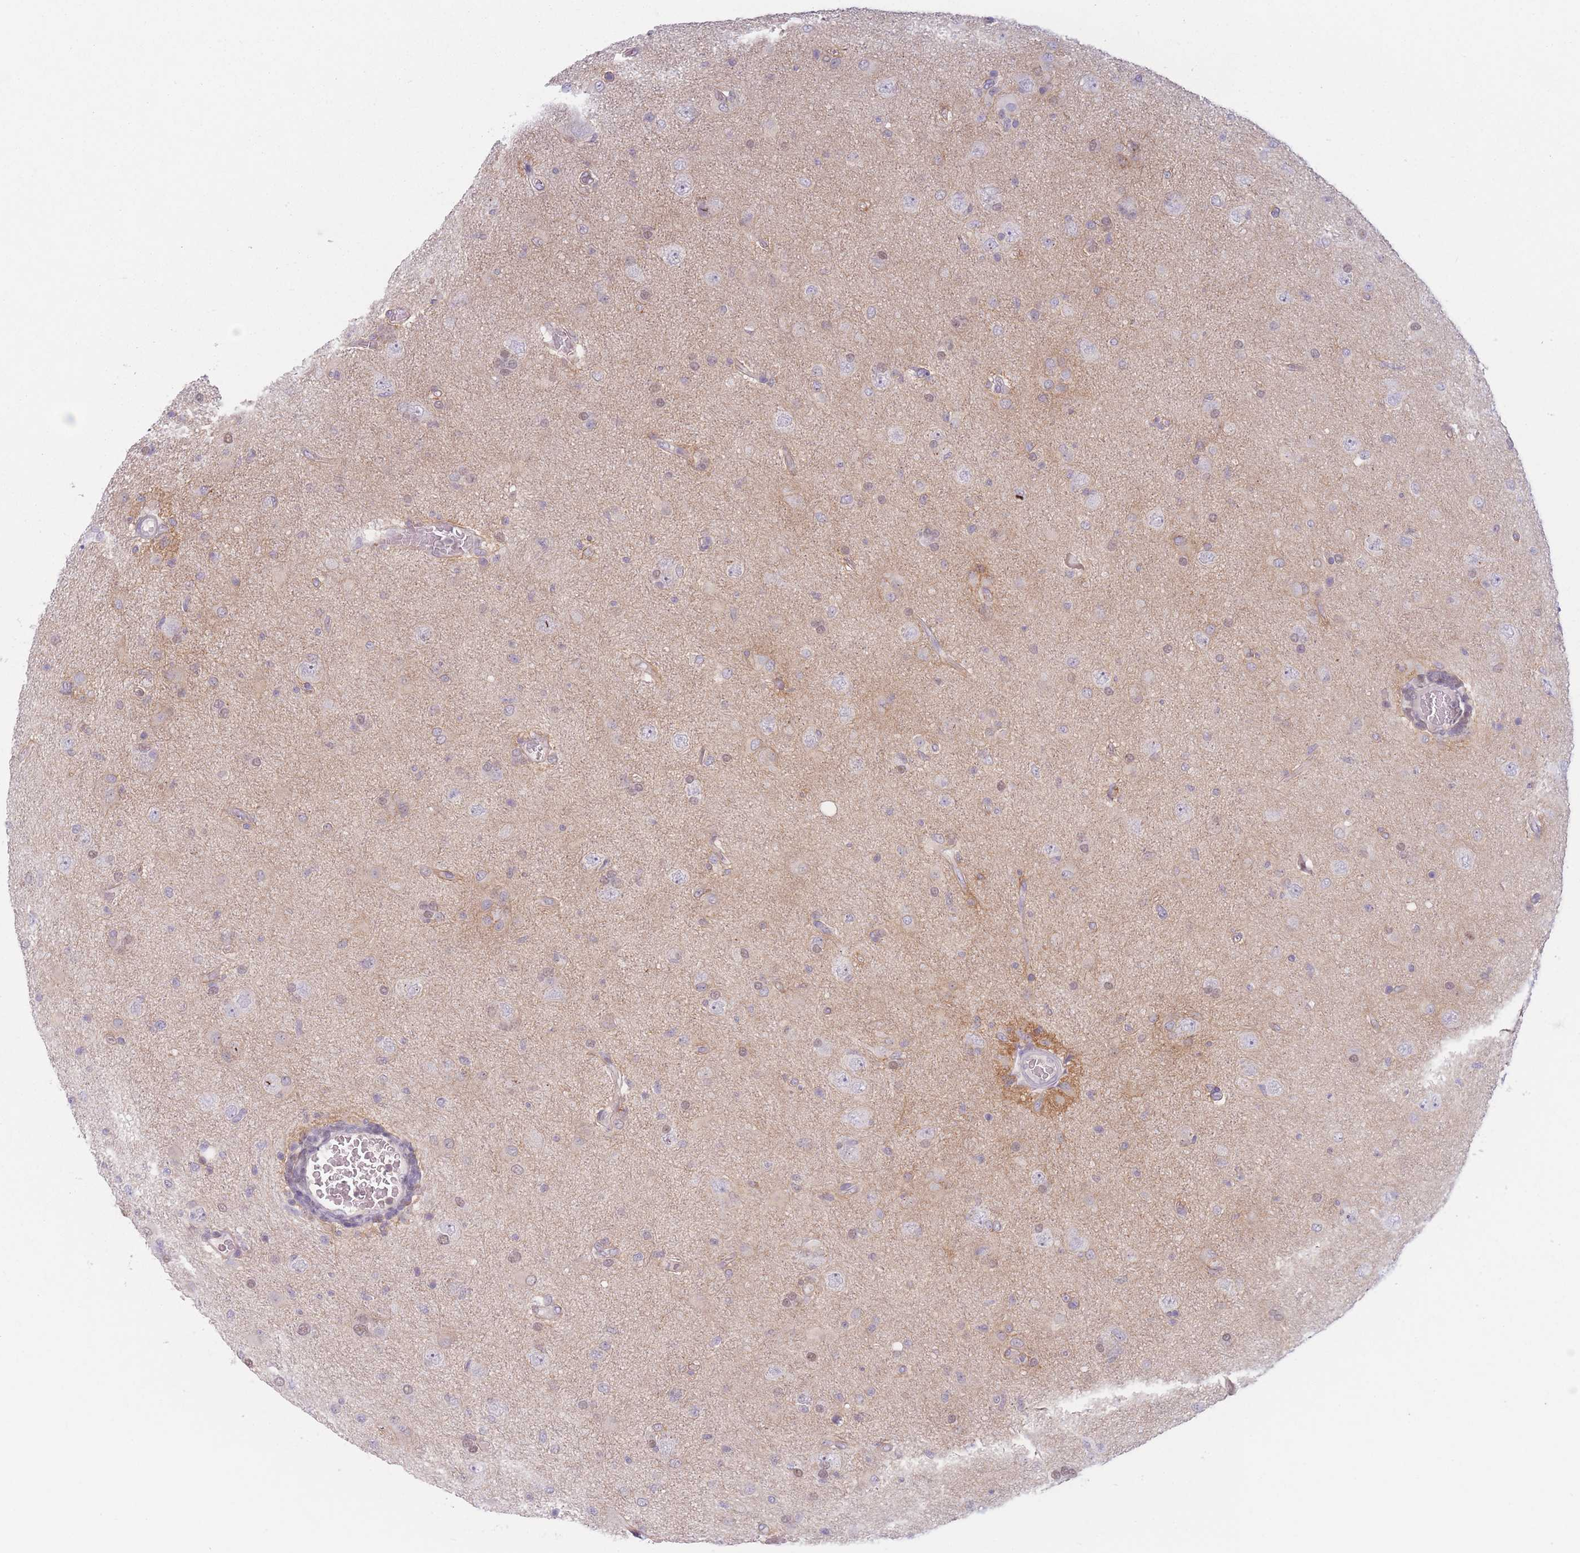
{"staining": {"intensity": "weak", "quantity": "25%-75%", "location": "cytoplasmic/membranous,nuclear"}, "tissue": "glioma", "cell_type": "Tumor cells", "image_type": "cancer", "snomed": [{"axis": "morphology", "description": "Glioma, malignant, High grade"}, {"axis": "topography", "description": "Brain"}], "caption": "There is low levels of weak cytoplasmic/membranous and nuclear expression in tumor cells of malignant high-grade glioma, as demonstrated by immunohistochemical staining (brown color).", "gene": "ZNF439", "patient": {"sex": "female", "age": 57}}